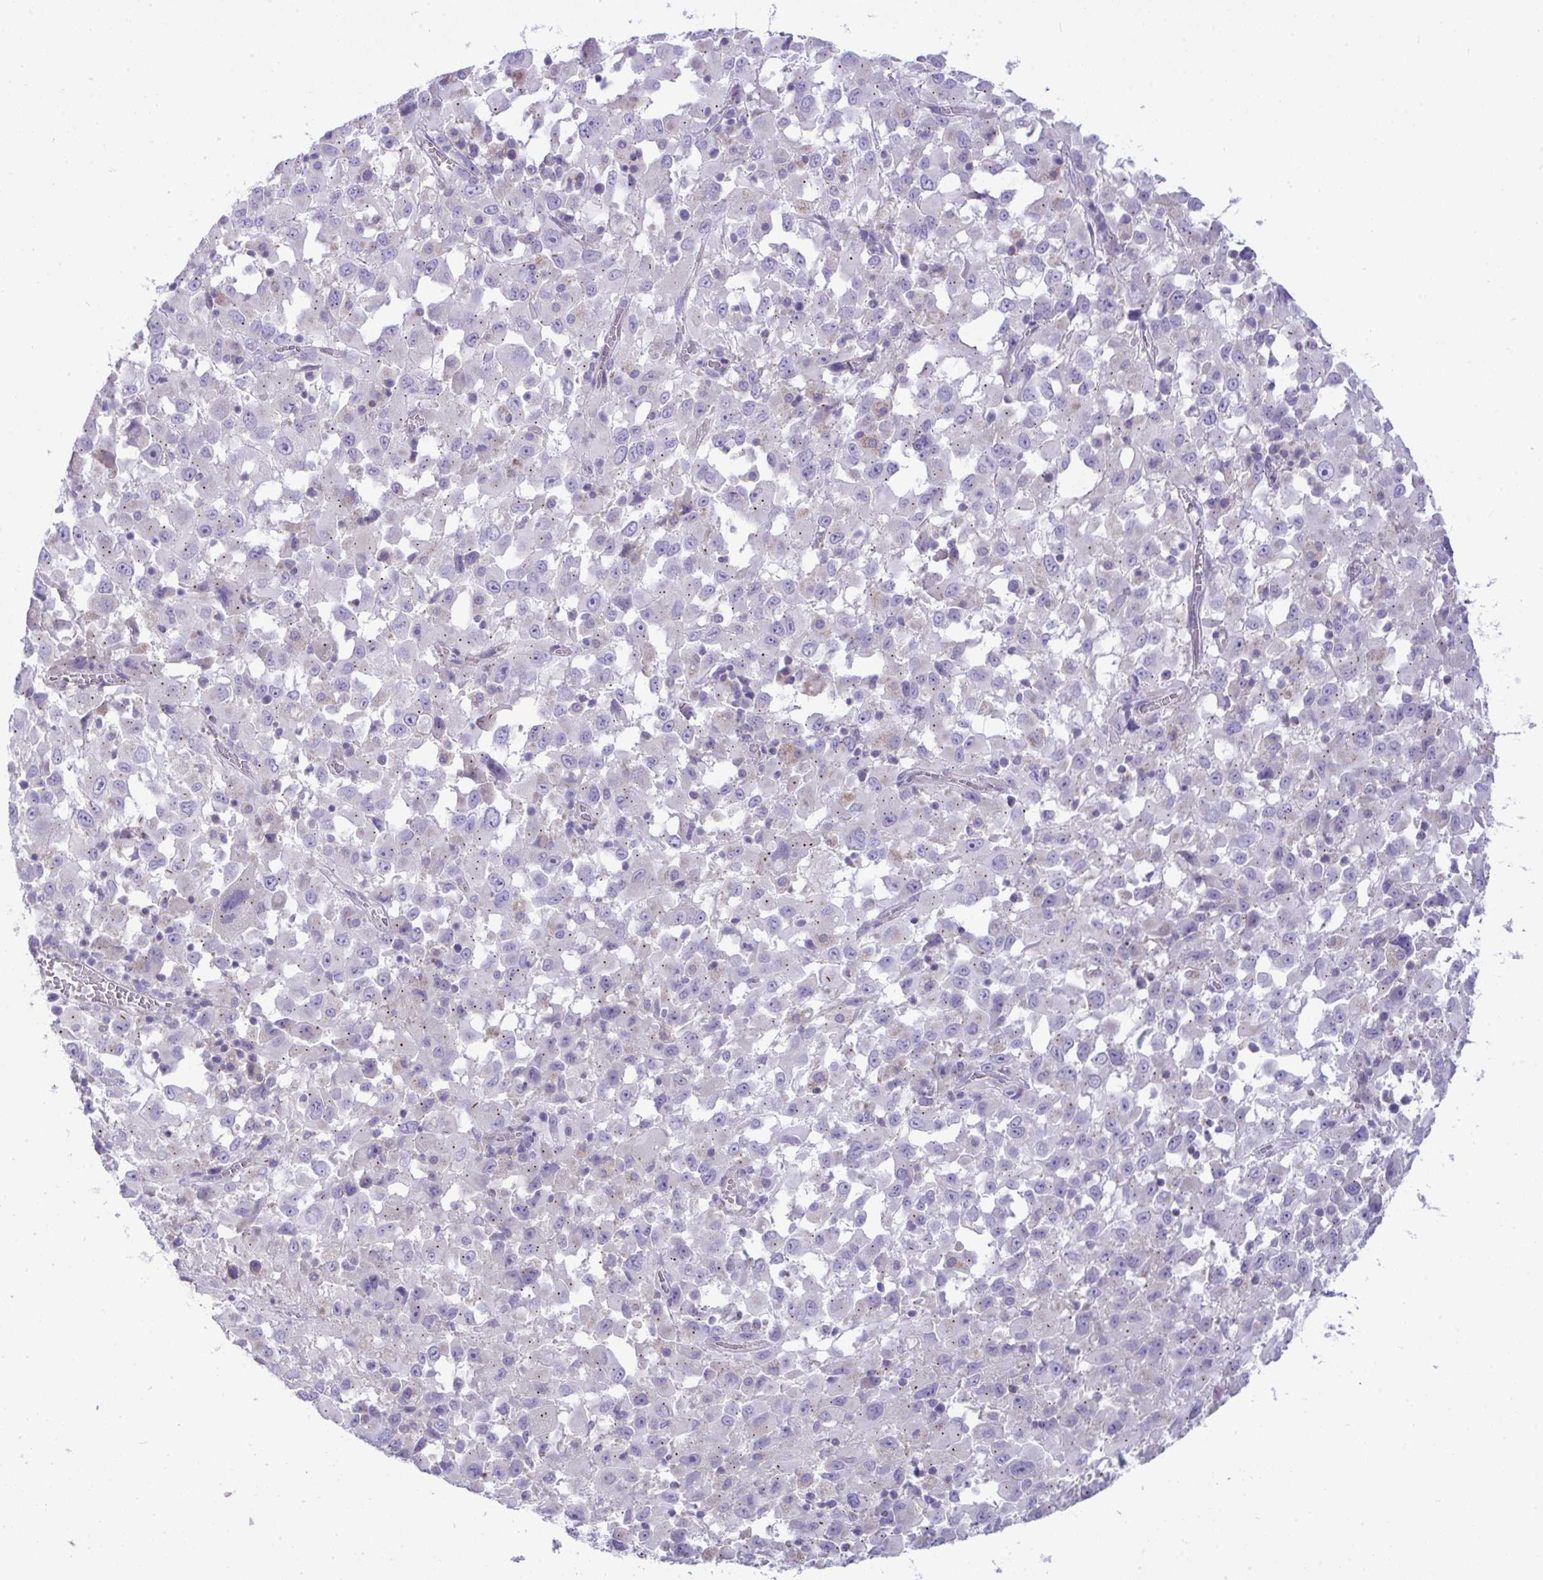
{"staining": {"intensity": "negative", "quantity": "none", "location": "none"}, "tissue": "melanoma", "cell_type": "Tumor cells", "image_type": "cancer", "snomed": [{"axis": "morphology", "description": "Malignant melanoma, Metastatic site"}, {"axis": "topography", "description": "Soft tissue"}], "caption": "Immunohistochemical staining of melanoma exhibits no significant staining in tumor cells. Nuclei are stained in blue.", "gene": "PLA2G12B", "patient": {"sex": "male", "age": 50}}